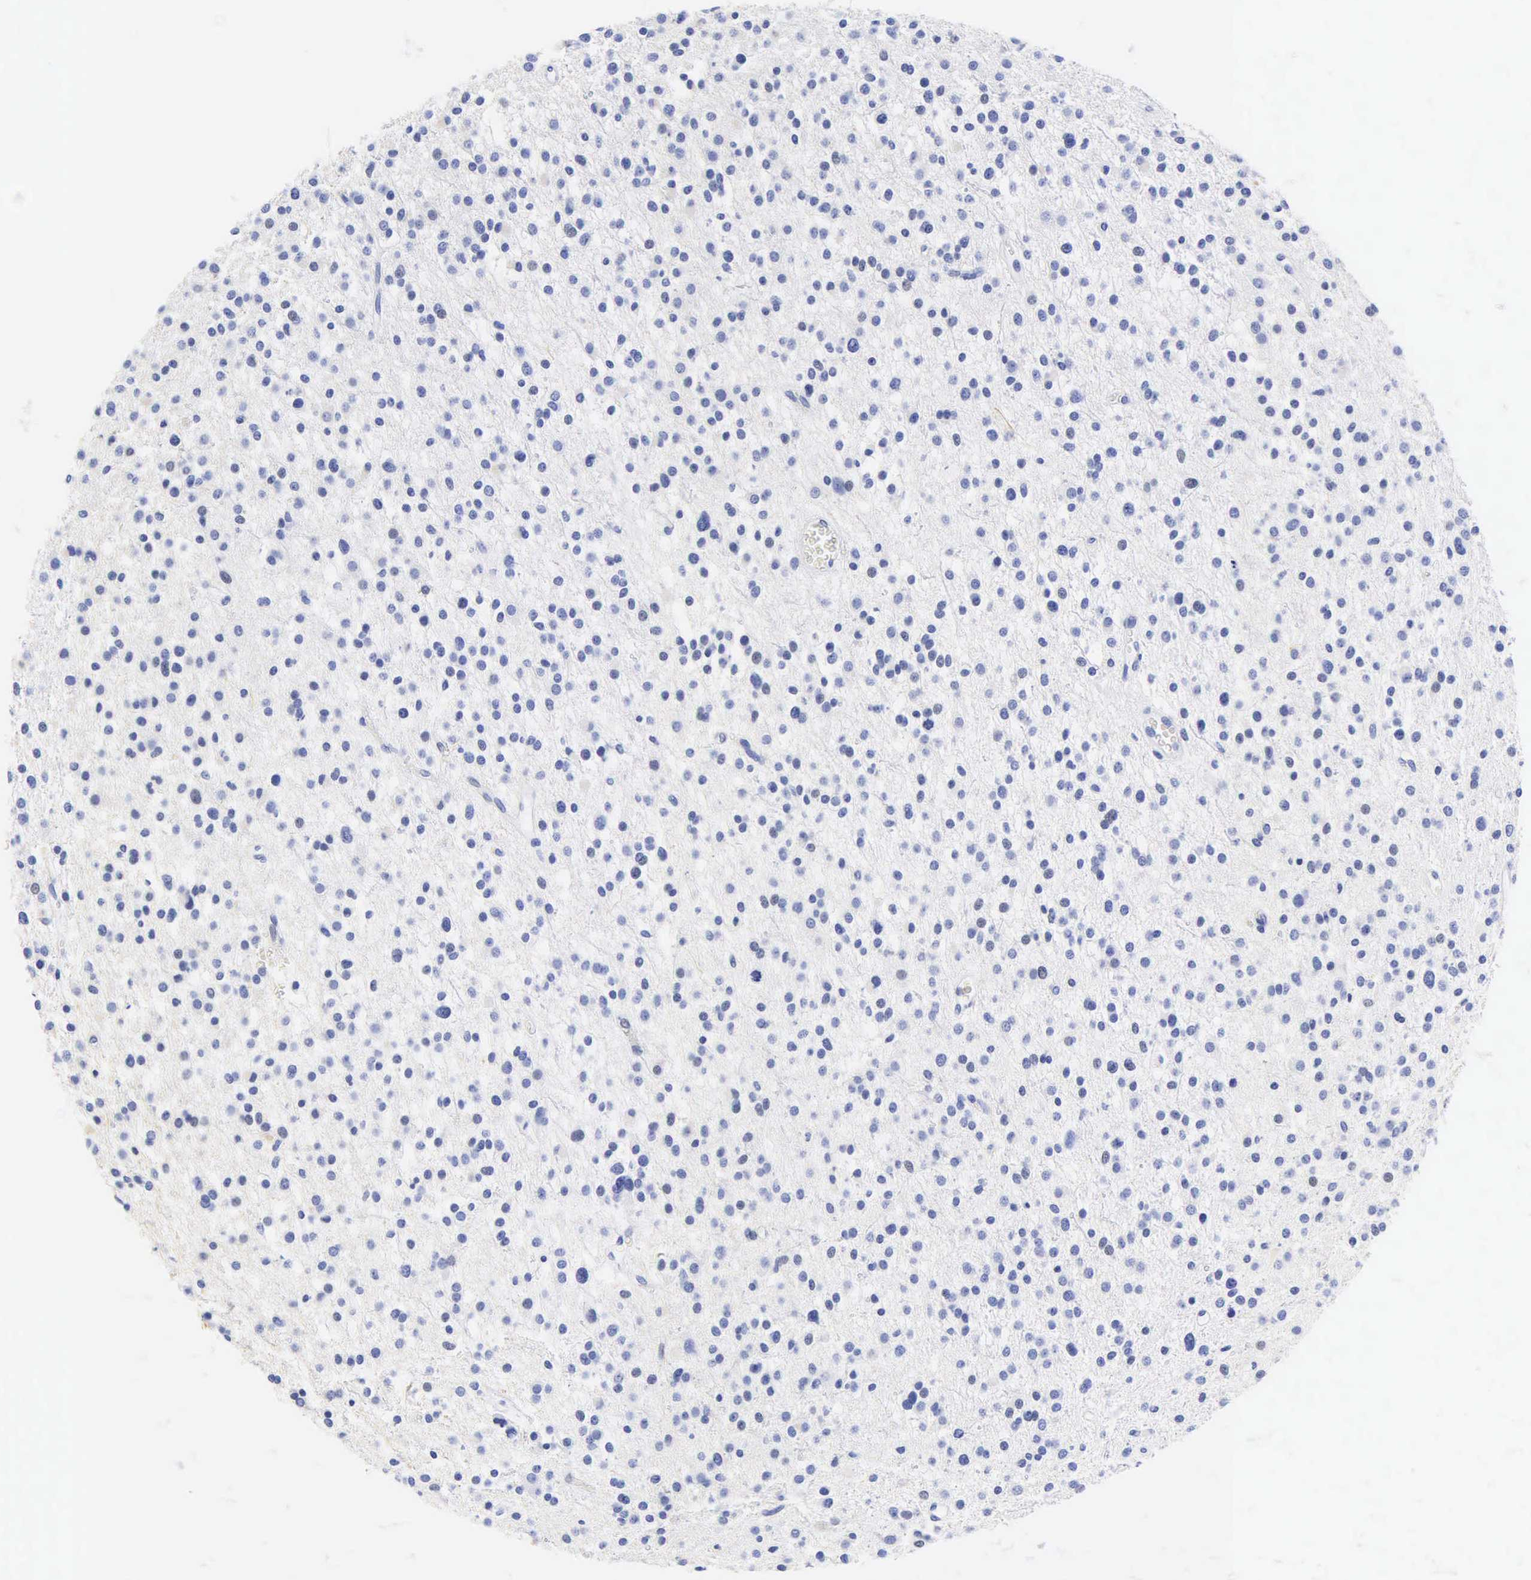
{"staining": {"intensity": "negative", "quantity": "none", "location": "none"}, "tissue": "glioma", "cell_type": "Tumor cells", "image_type": "cancer", "snomed": [{"axis": "morphology", "description": "Glioma, malignant, Low grade"}, {"axis": "topography", "description": "Brain"}], "caption": "Protein analysis of malignant glioma (low-grade) exhibits no significant staining in tumor cells.", "gene": "DES", "patient": {"sex": "female", "age": 36}}